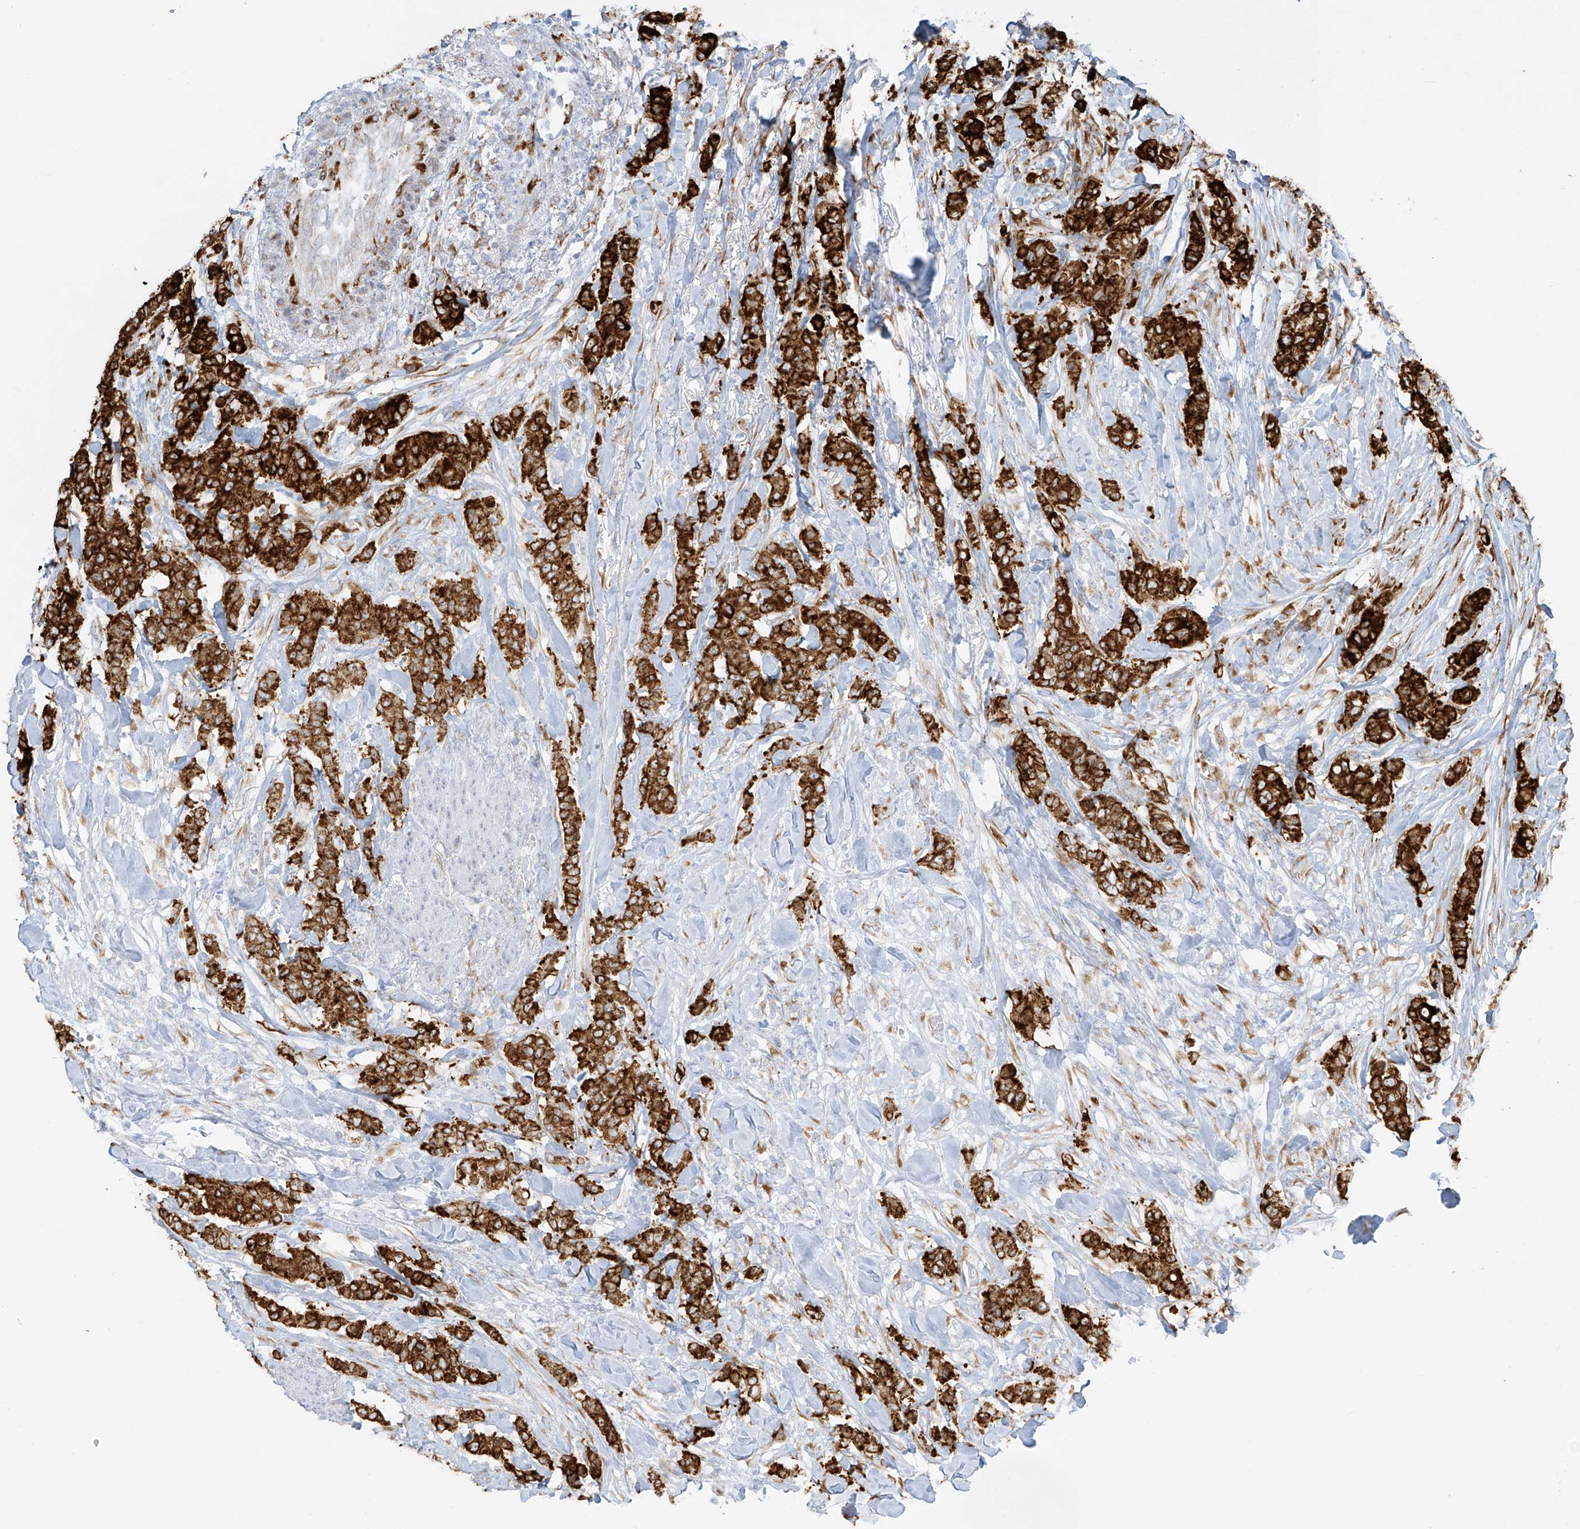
{"staining": {"intensity": "strong", "quantity": ">75%", "location": "cytoplasmic/membranous"}, "tissue": "breast cancer", "cell_type": "Tumor cells", "image_type": "cancer", "snomed": [{"axis": "morphology", "description": "Duct carcinoma"}, {"axis": "topography", "description": "Breast"}], "caption": "IHC photomicrograph of neoplastic tissue: human infiltrating ductal carcinoma (breast) stained using immunohistochemistry reveals high levels of strong protein expression localized specifically in the cytoplasmic/membranous of tumor cells, appearing as a cytoplasmic/membranous brown color.", "gene": "LRRC59", "patient": {"sex": "female", "age": 40}}